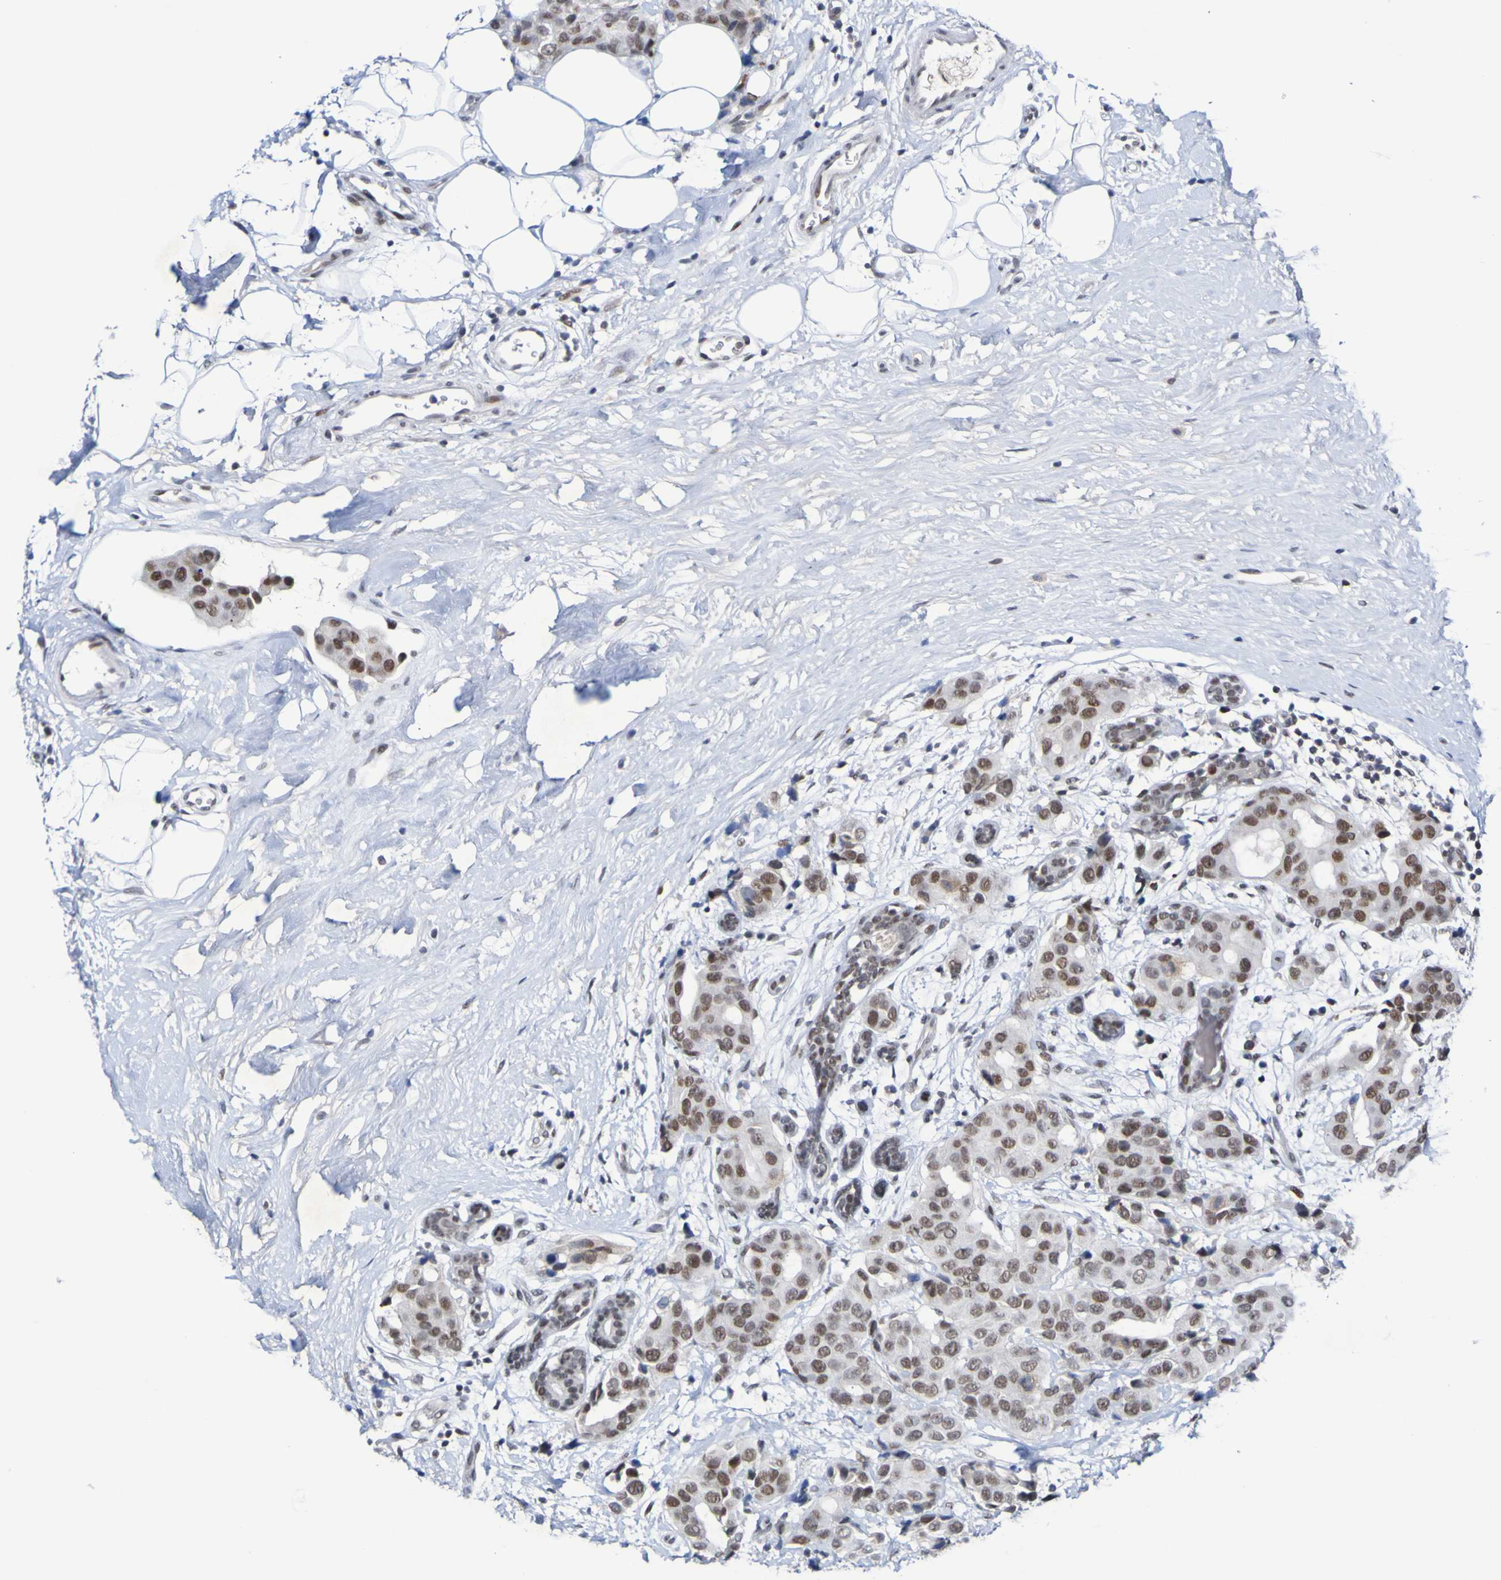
{"staining": {"intensity": "moderate", "quantity": ">75%", "location": "nuclear"}, "tissue": "breast cancer", "cell_type": "Tumor cells", "image_type": "cancer", "snomed": [{"axis": "morphology", "description": "Normal tissue, NOS"}, {"axis": "morphology", "description": "Duct carcinoma"}, {"axis": "topography", "description": "Breast"}], "caption": "IHC of intraductal carcinoma (breast) displays medium levels of moderate nuclear staining in about >75% of tumor cells.", "gene": "PCGF1", "patient": {"sex": "female", "age": 39}}